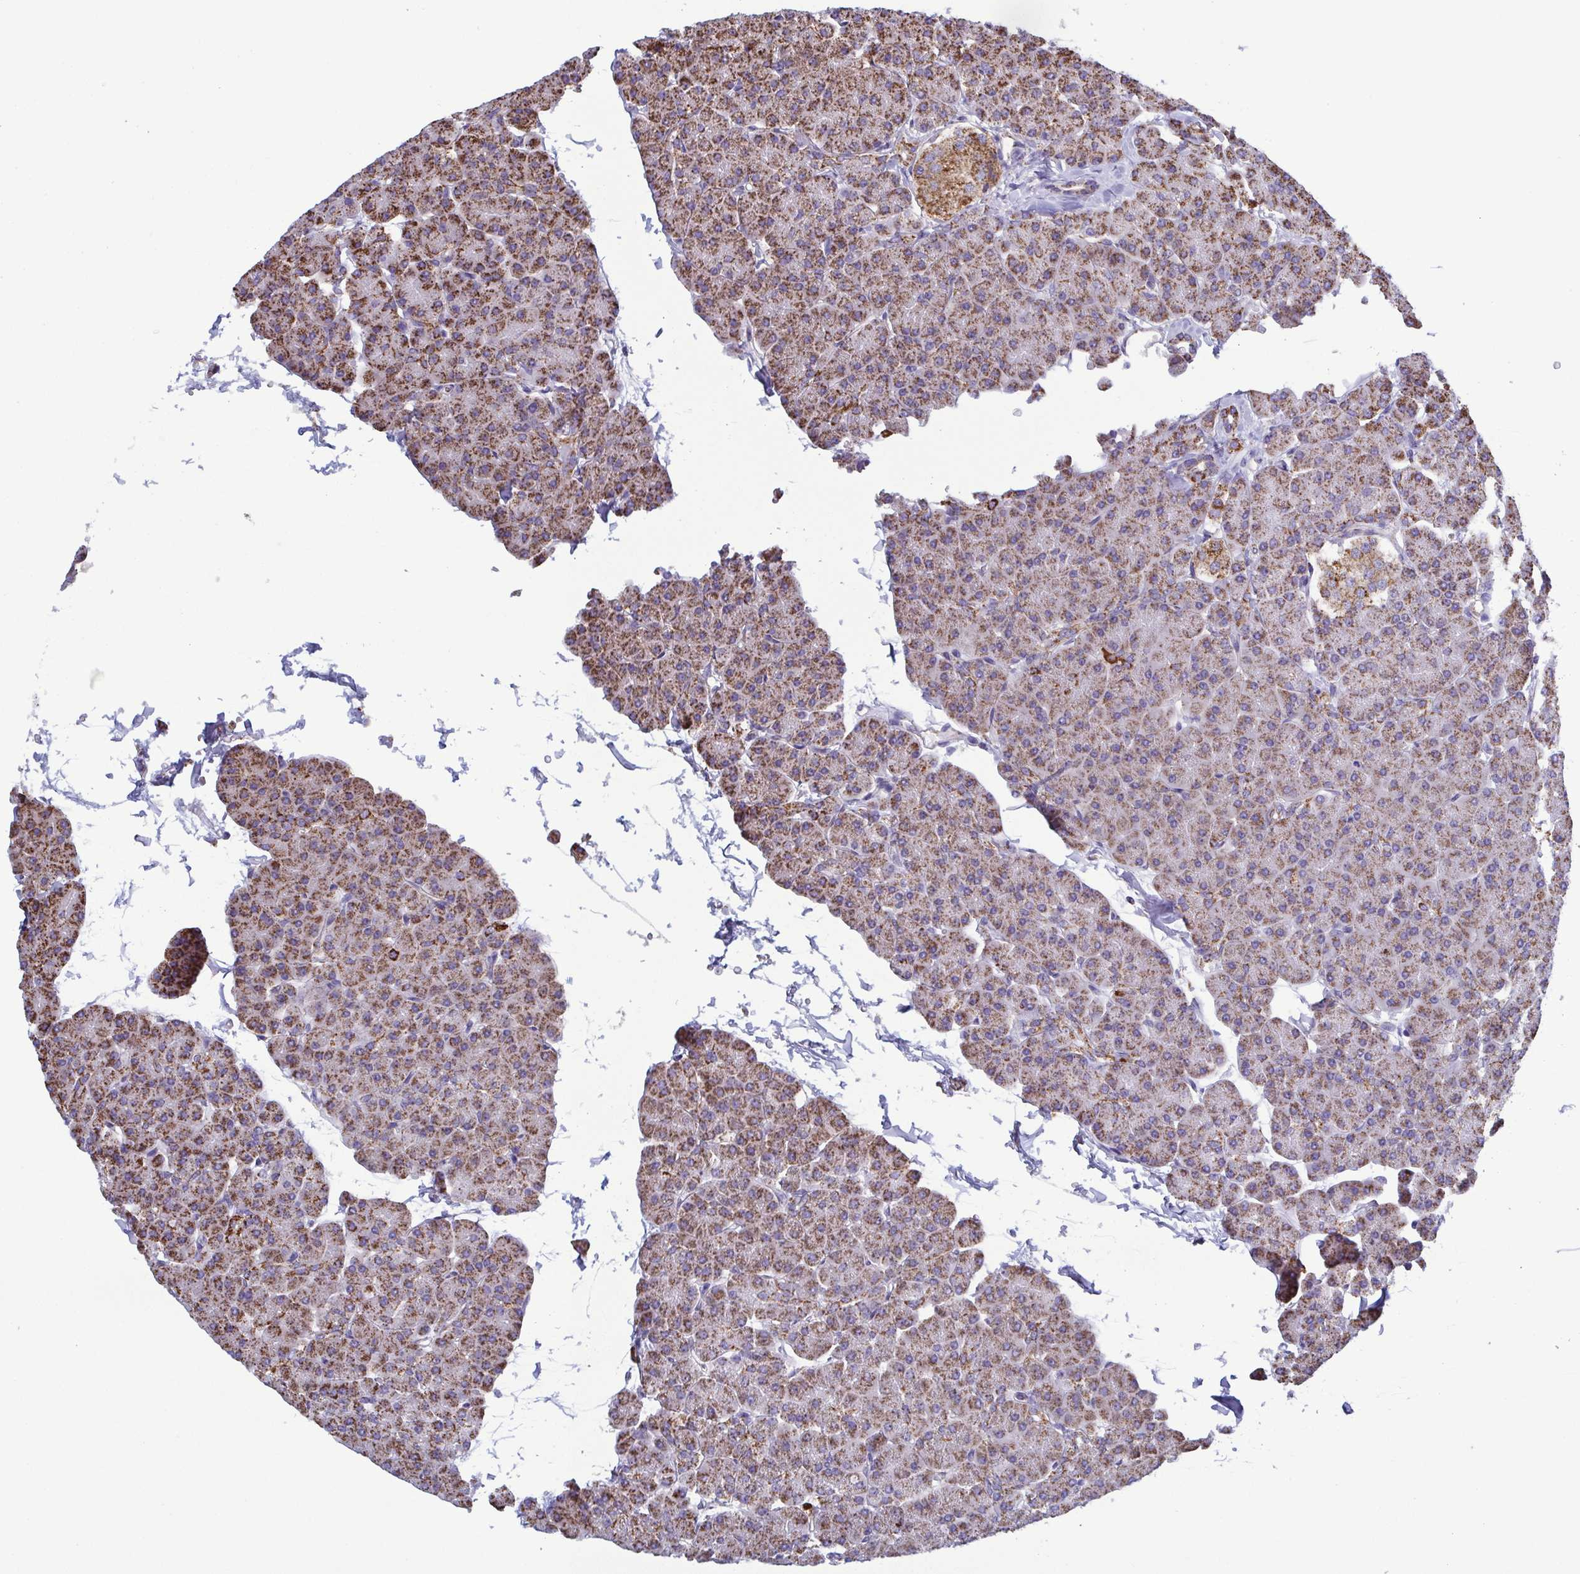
{"staining": {"intensity": "strong", "quantity": ">75%", "location": "cytoplasmic/membranous"}, "tissue": "pancreas", "cell_type": "Exocrine glandular cells", "image_type": "normal", "snomed": [{"axis": "morphology", "description": "Normal tissue, NOS"}, {"axis": "topography", "description": "Pancreas"}, {"axis": "topography", "description": "Peripheral nerve tissue"}], "caption": "Immunohistochemical staining of benign human pancreas exhibits strong cytoplasmic/membranous protein expression in approximately >75% of exocrine glandular cells. The protein is stained brown, and the nuclei are stained in blue (DAB IHC with brightfield microscopy, high magnification).", "gene": "CSDE1", "patient": {"sex": "male", "age": 54}}